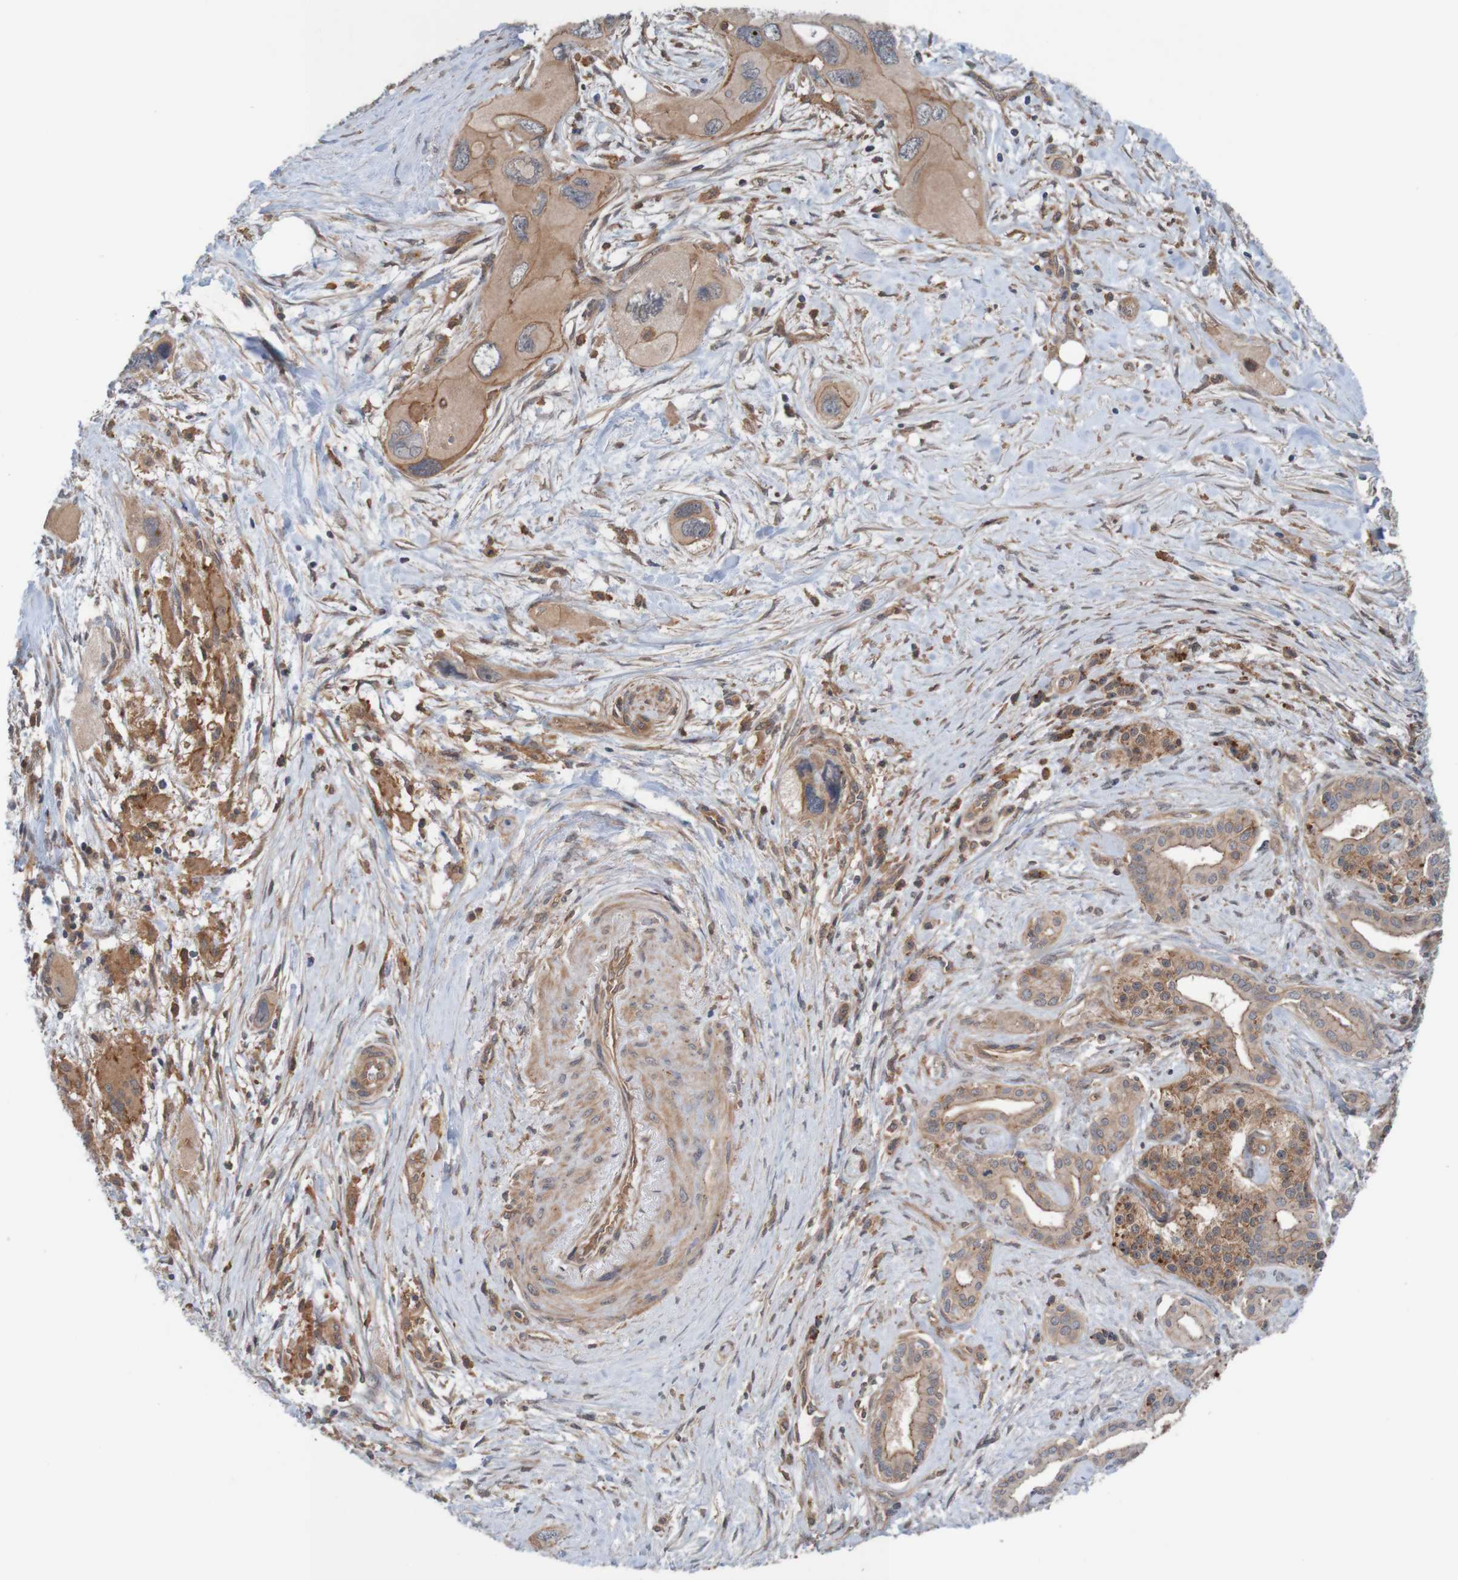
{"staining": {"intensity": "weak", "quantity": ">75%", "location": "cytoplasmic/membranous"}, "tissue": "pancreatic cancer", "cell_type": "Tumor cells", "image_type": "cancer", "snomed": [{"axis": "morphology", "description": "Adenocarcinoma, NOS"}, {"axis": "topography", "description": "Pancreas"}], "caption": "Immunohistochemistry histopathology image of human pancreatic cancer (adenocarcinoma) stained for a protein (brown), which demonstrates low levels of weak cytoplasmic/membranous positivity in about >75% of tumor cells.", "gene": "ARHGEF11", "patient": {"sex": "male", "age": 73}}